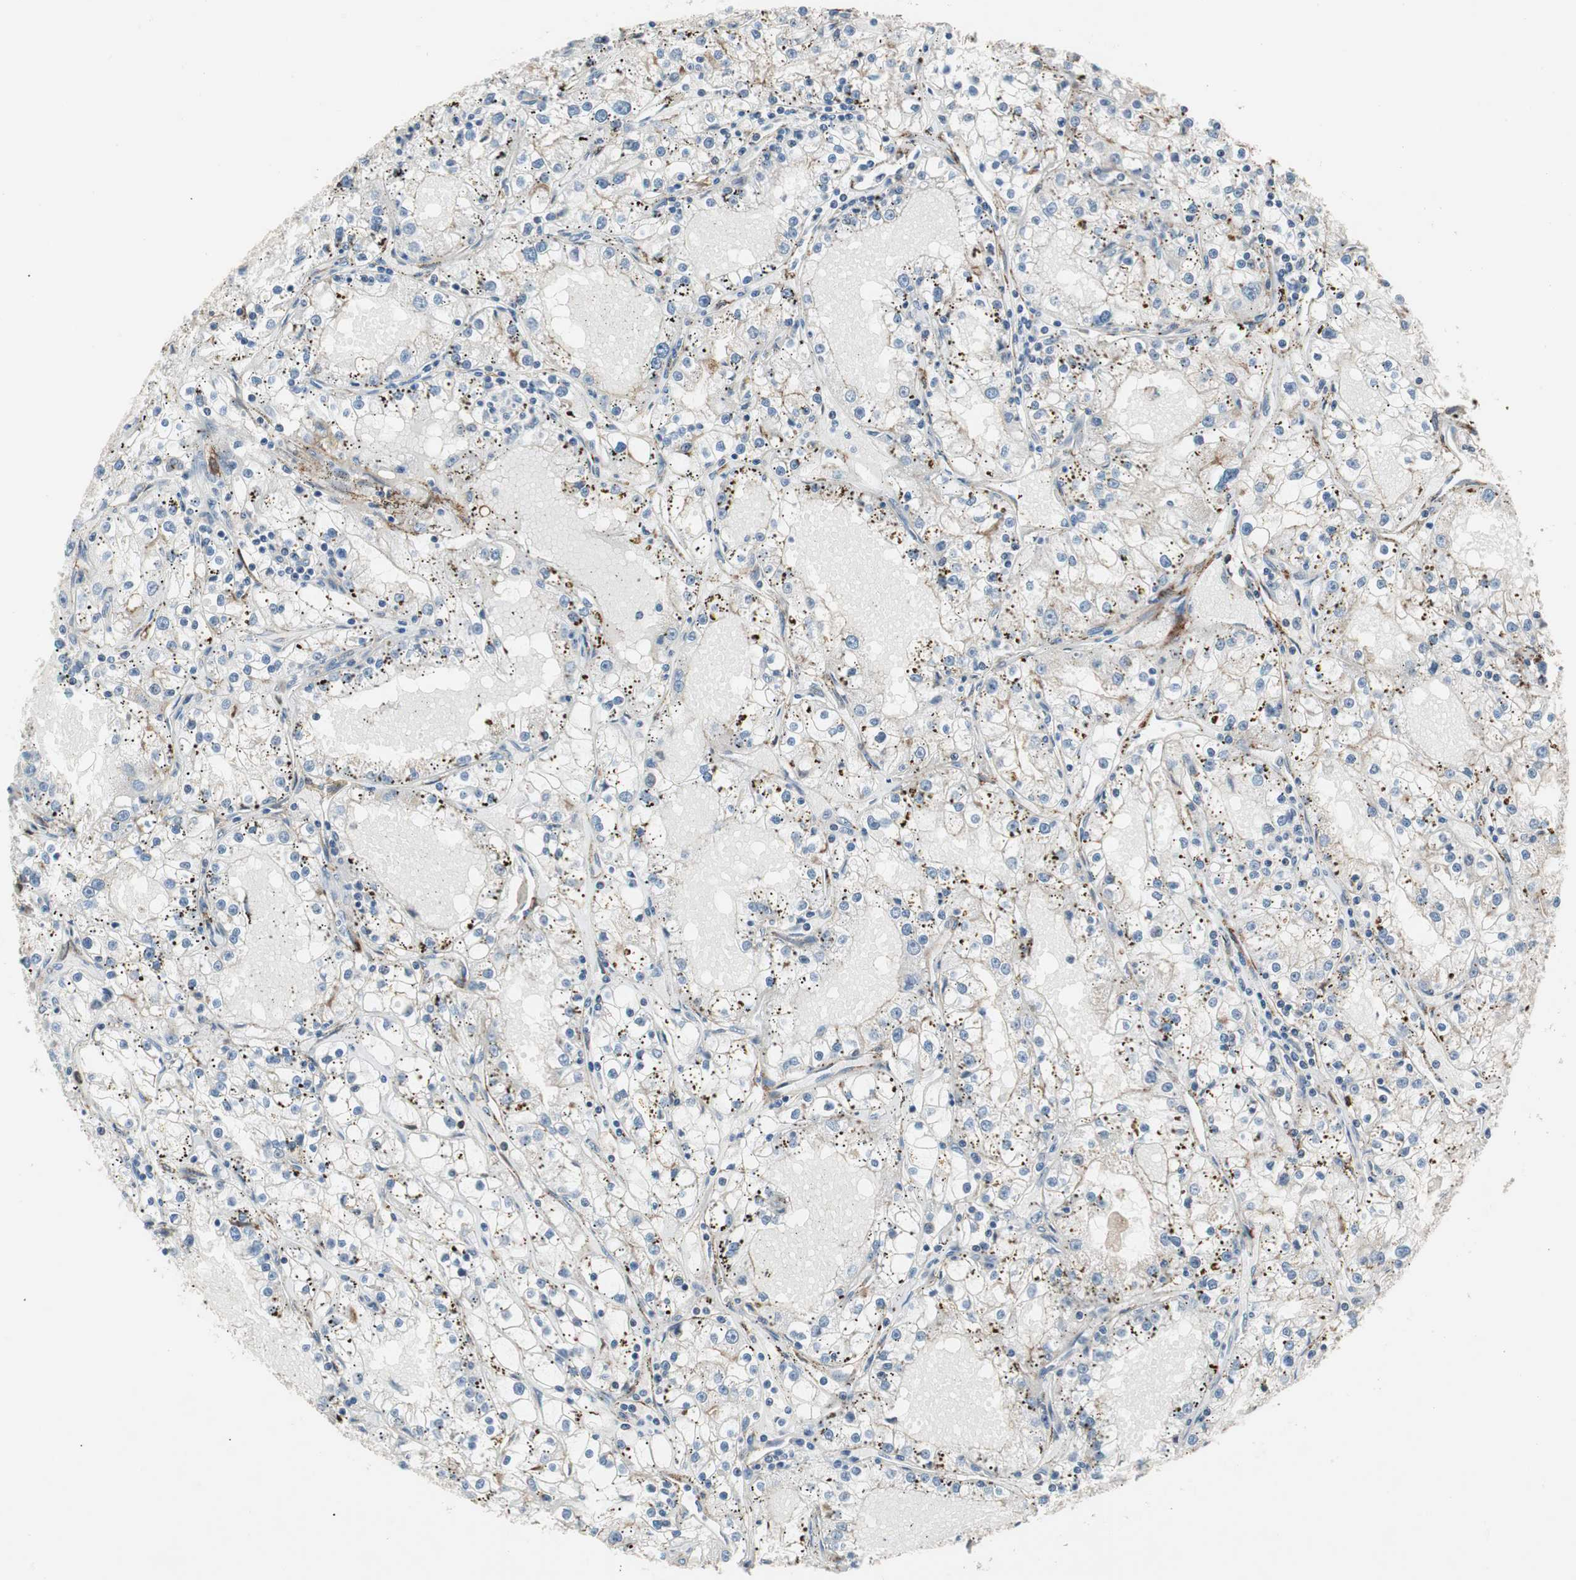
{"staining": {"intensity": "negative", "quantity": "none", "location": "none"}, "tissue": "renal cancer", "cell_type": "Tumor cells", "image_type": "cancer", "snomed": [{"axis": "morphology", "description": "Adenocarcinoma, NOS"}, {"axis": "topography", "description": "Kidney"}], "caption": "An image of renal cancer (adenocarcinoma) stained for a protein demonstrates no brown staining in tumor cells.", "gene": "GRHL1", "patient": {"sex": "male", "age": 56}}